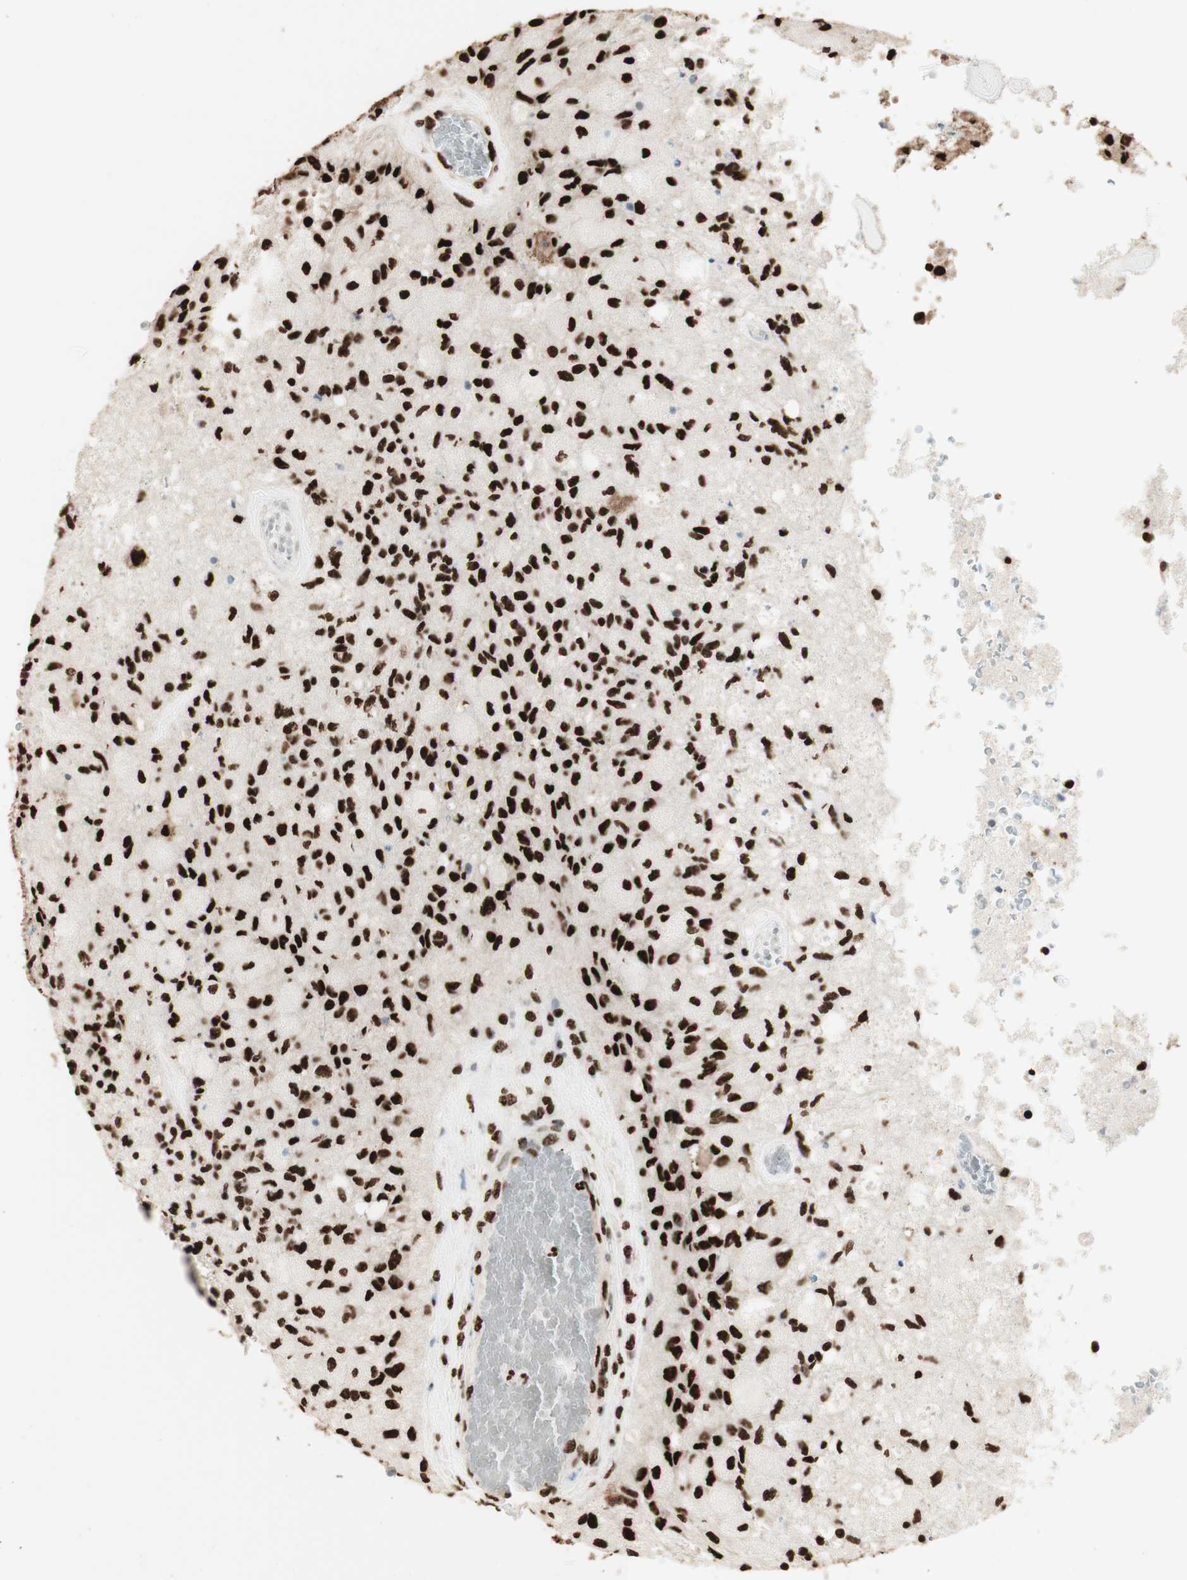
{"staining": {"intensity": "strong", "quantity": ">75%", "location": "nuclear"}, "tissue": "glioma", "cell_type": "Tumor cells", "image_type": "cancer", "snomed": [{"axis": "morphology", "description": "Normal tissue, NOS"}, {"axis": "morphology", "description": "Glioma, malignant, High grade"}, {"axis": "topography", "description": "Cerebral cortex"}], "caption": "Glioma stained with DAB IHC displays high levels of strong nuclear positivity in about >75% of tumor cells.", "gene": "HNRNPA2B1", "patient": {"sex": "male", "age": 77}}